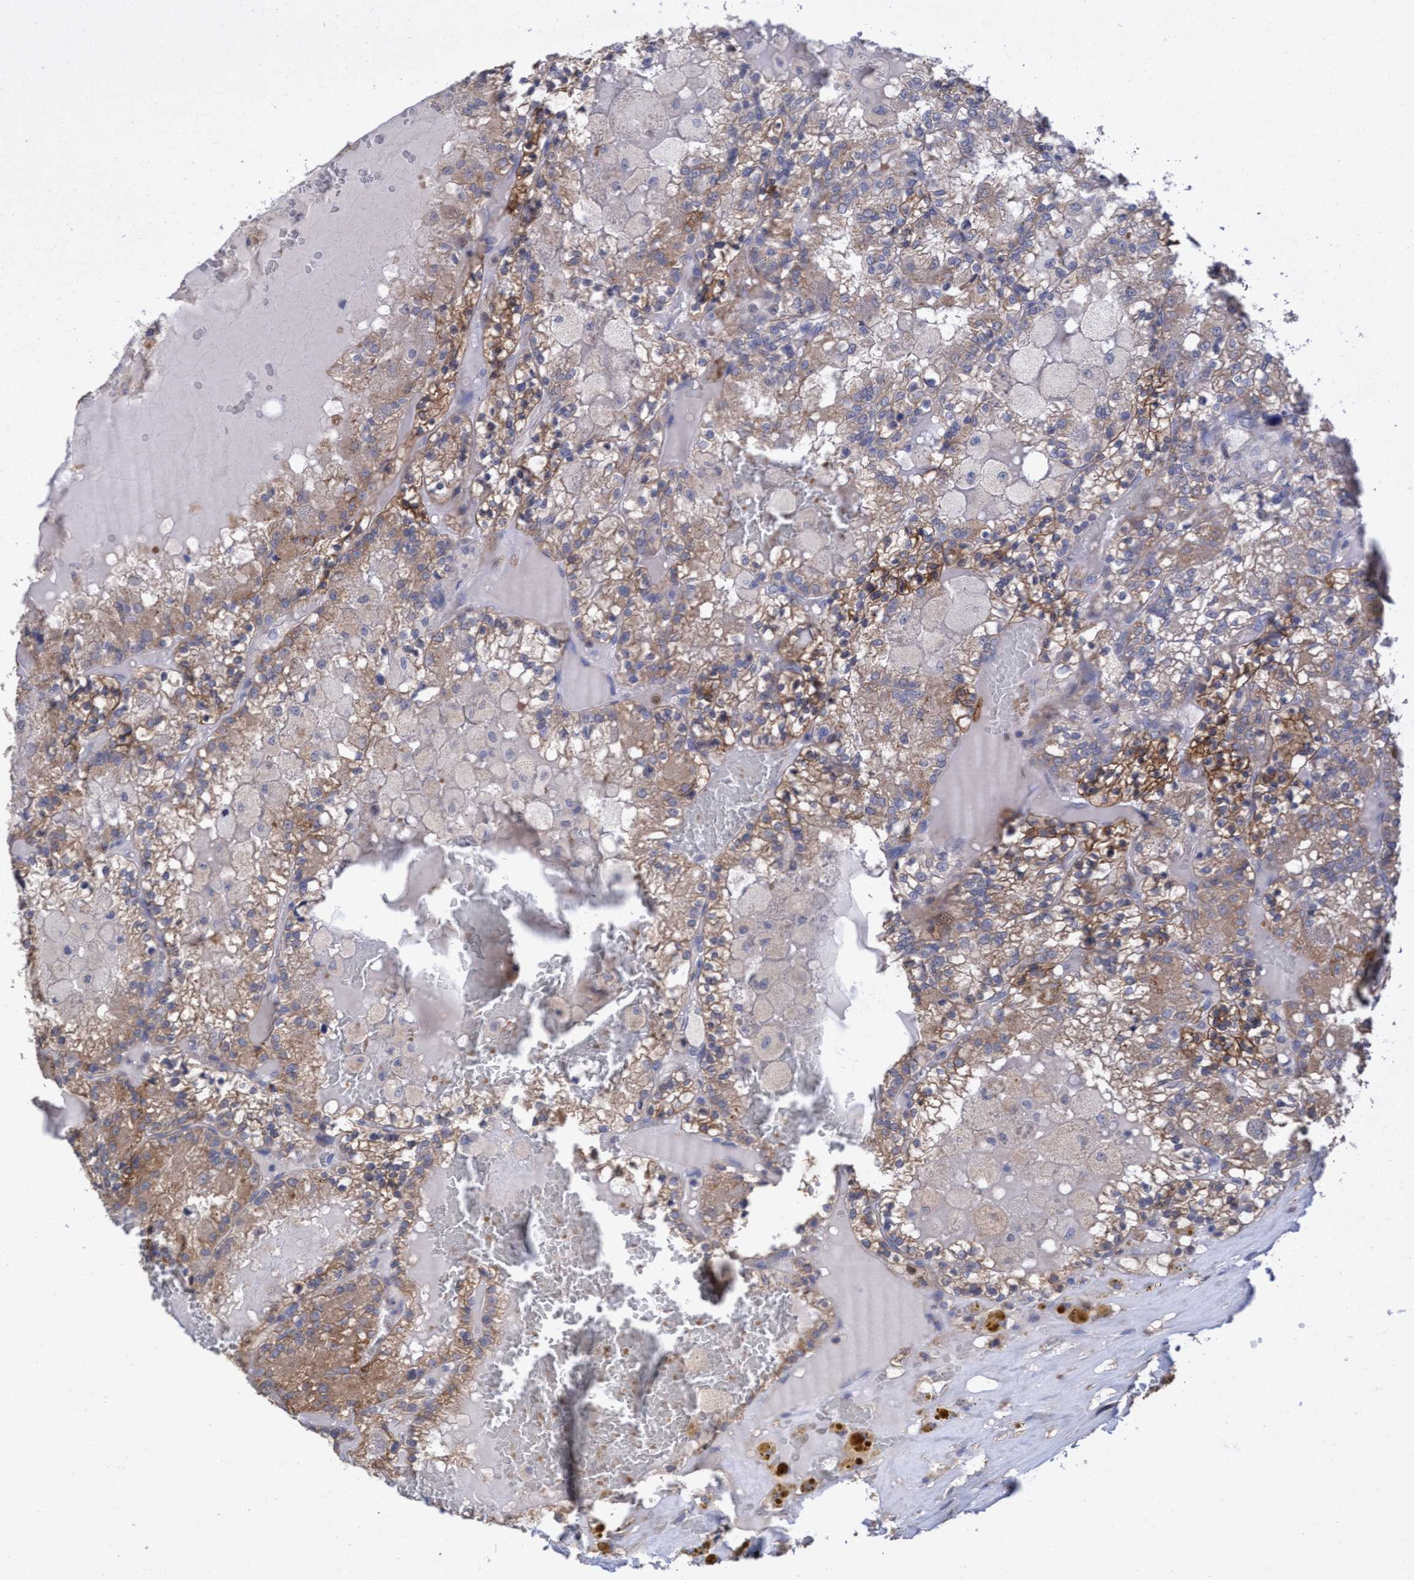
{"staining": {"intensity": "weak", "quantity": ">75%", "location": "cytoplasmic/membranous"}, "tissue": "renal cancer", "cell_type": "Tumor cells", "image_type": "cancer", "snomed": [{"axis": "morphology", "description": "Adenocarcinoma, NOS"}, {"axis": "topography", "description": "Kidney"}], "caption": "Immunohistochemical staining of human renal cancer (adenocarcinoma) reveals low levels of weak cytoplasmic/membranous expression in about >75% of tumor cells.", "gene": "SEMA4D", "patient": {"sex": "female", "age": 56}}